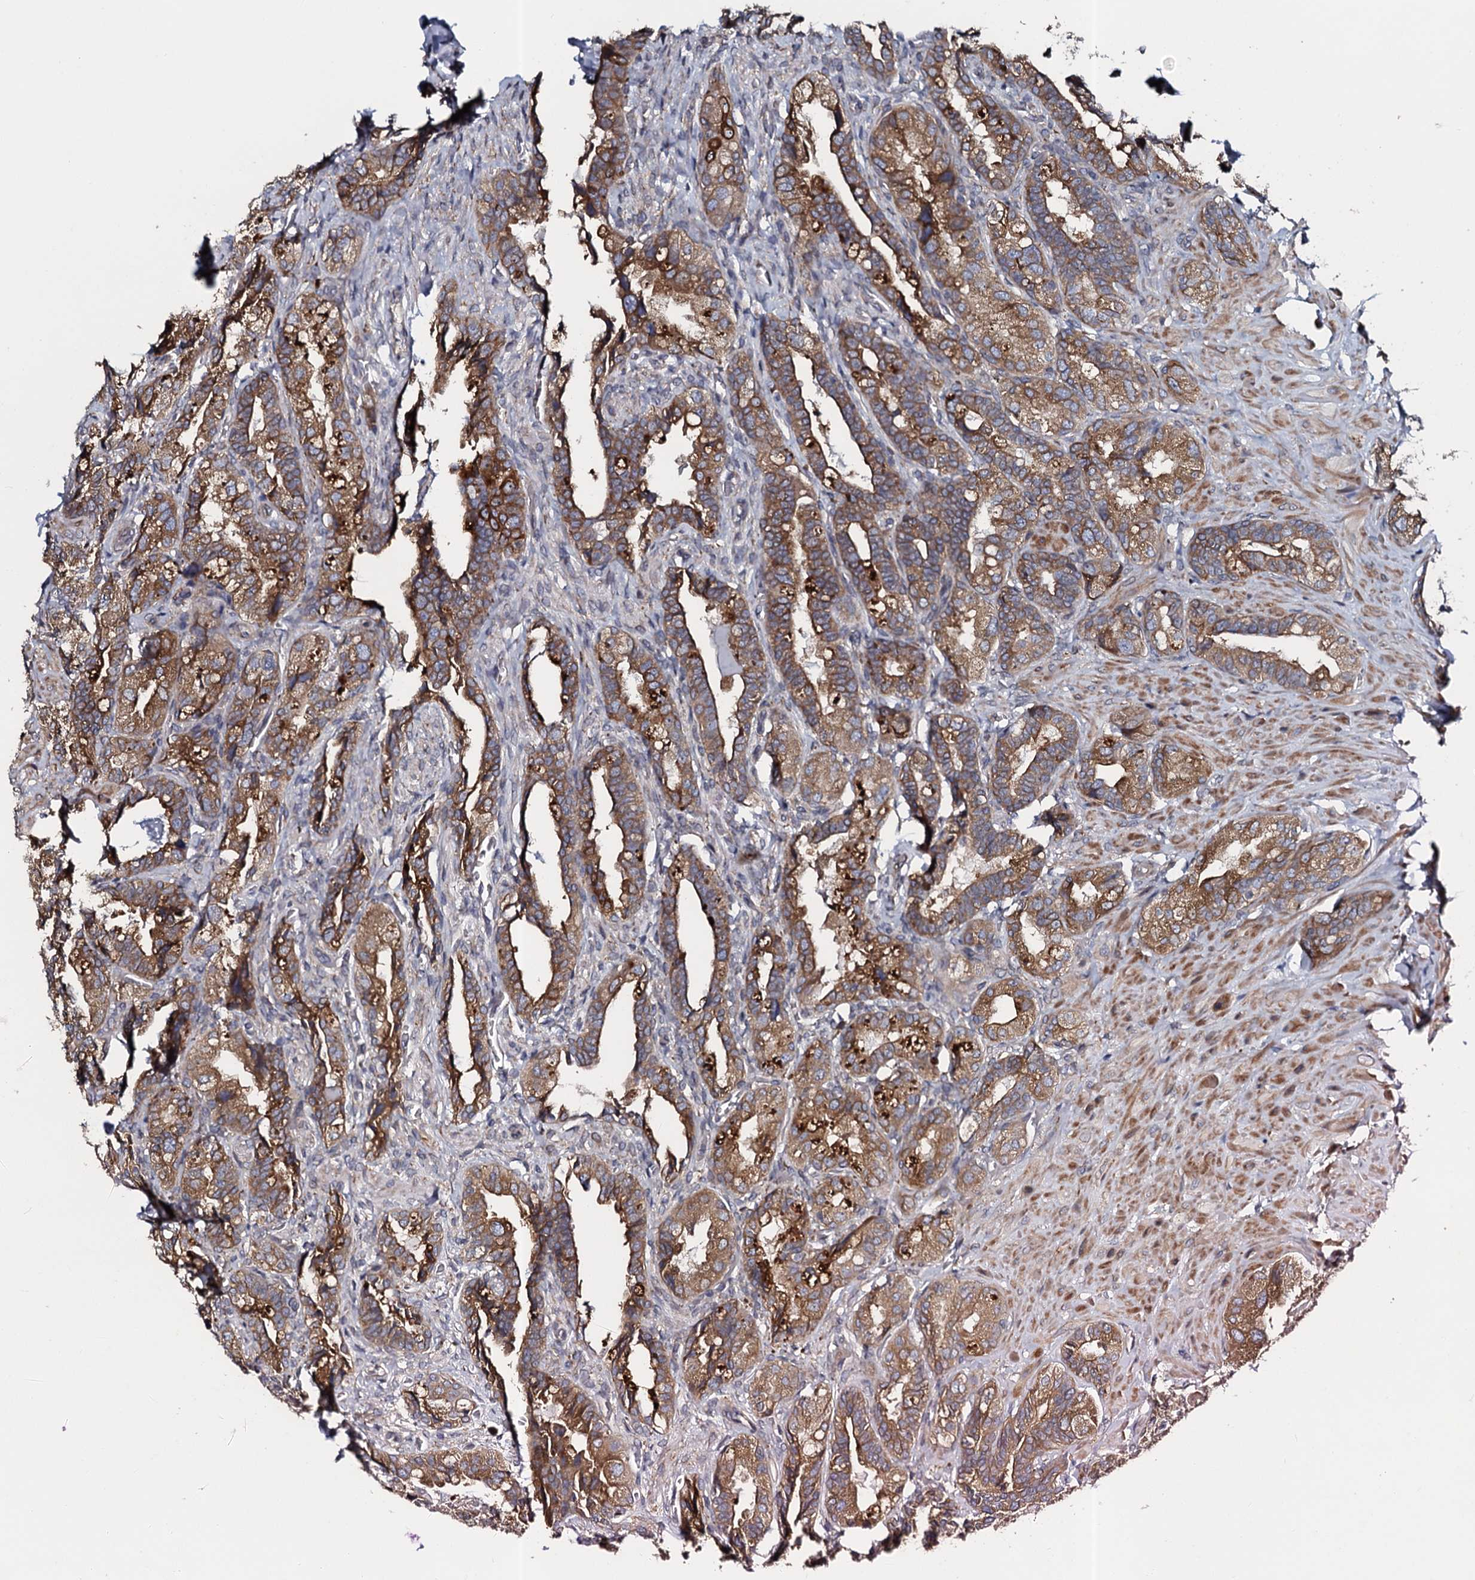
{"staining": {"intensity": "moderate", "quantity": ">75%", "location": "cytoplasmic/membranous"}, "tissue": "seminal vesicle", "cell_type": "Glandular cells", "image_type": "normal", "snomed": [{"axis": "morphology", "description": "Normal tissue, NOS"}, {"axis": "topography", "description": "Prostate and seminal vesicle, NOS"}, {"axis": "topography", "description": "Prostate"}, {"axis": "topography", "description": "Seminal veicle"}], "caption": "This image demonstrates normal seminal vesicle stained with IHC to label a protein in brown. The cytoplasmic/membranous of glandular cells show moderate positivity for the protein. Nuclei are counter-stained blue.", "gene": "TMEM151A", "patient": {"sex": "male", "age": 67}}